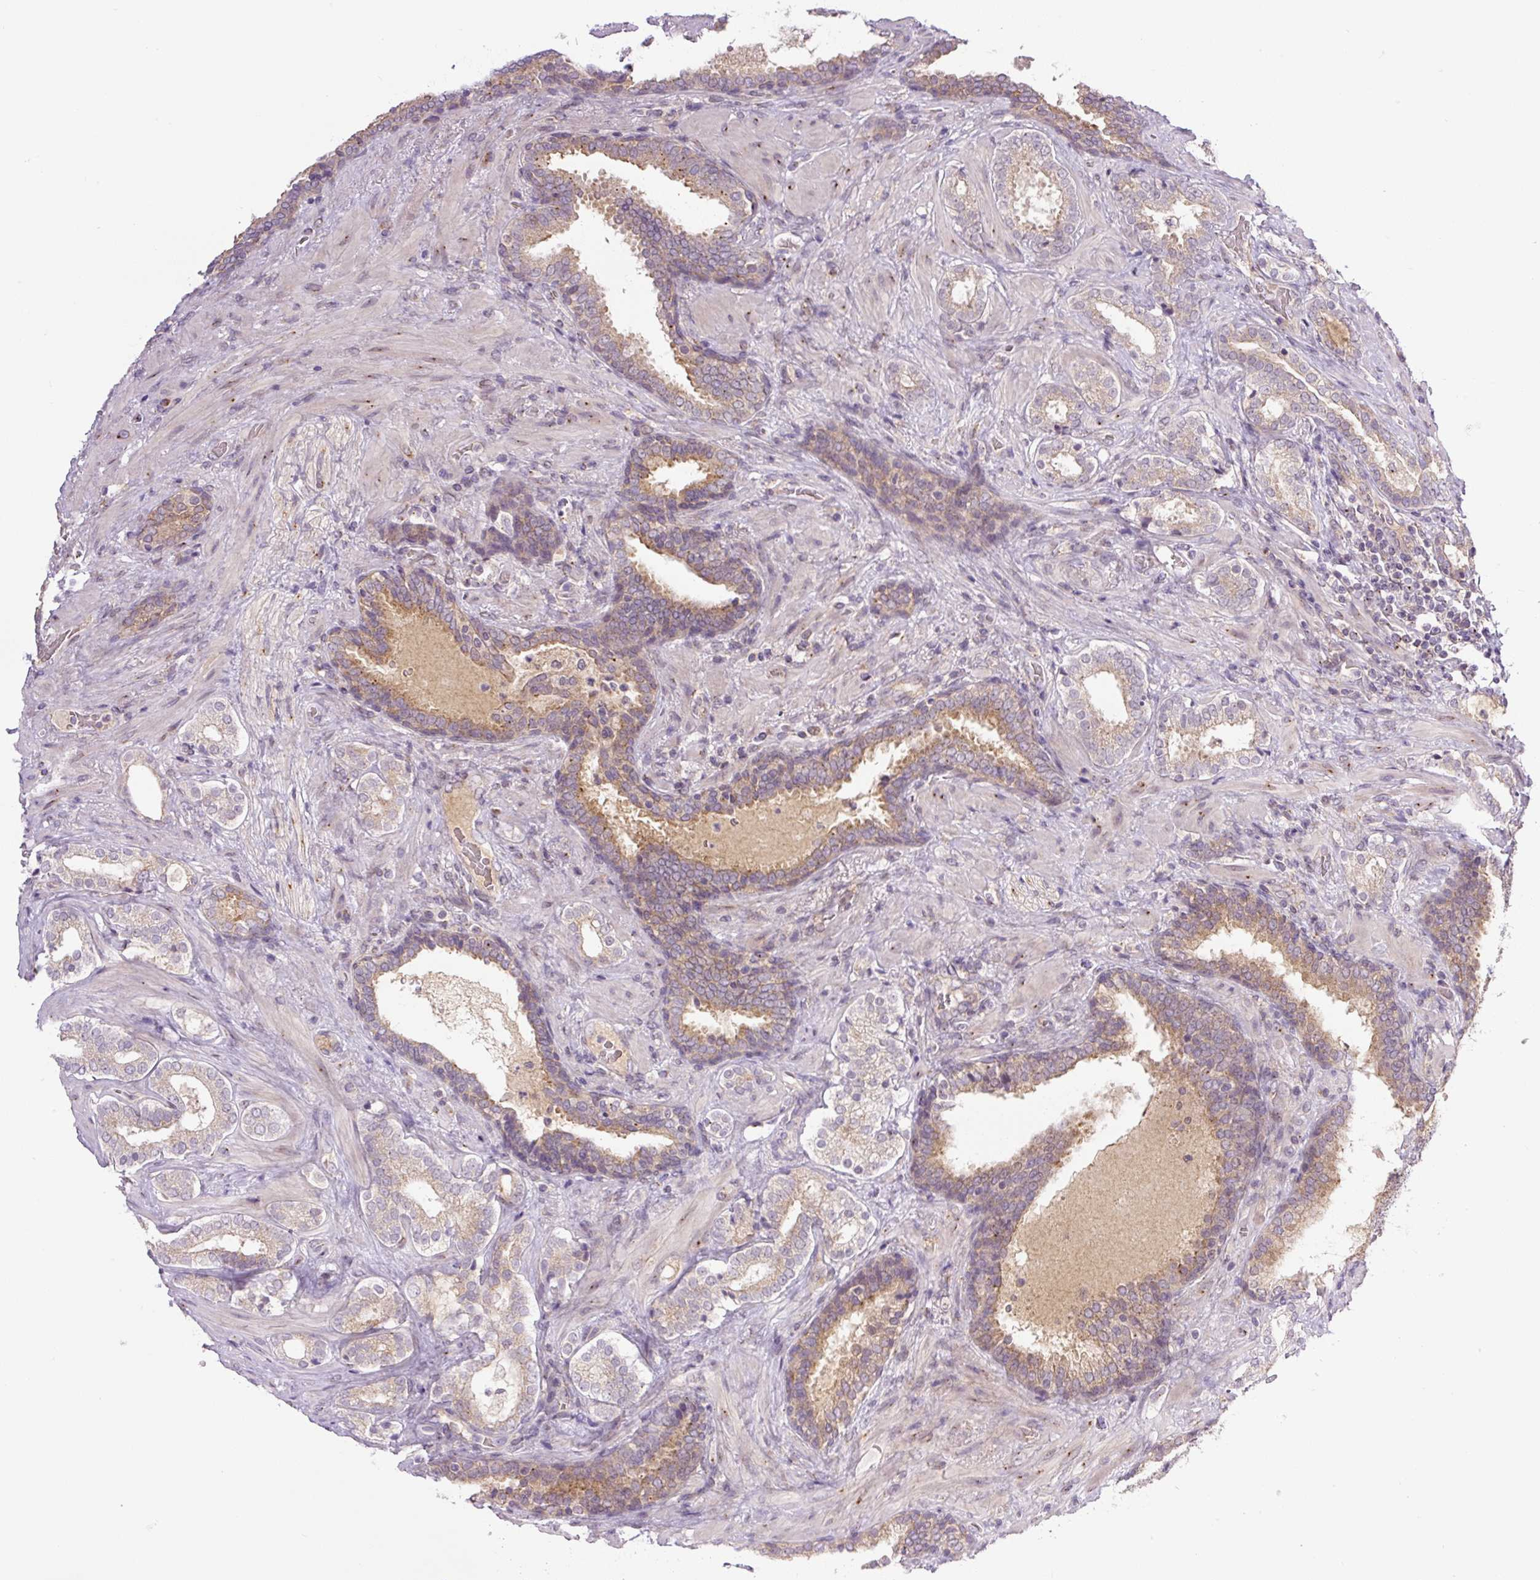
{"staining": {"intensity": "weak", "quantity": "25%-75%", "location": "cytoplasmic/membranous"}, "tissue": "prostate cancer", "cell_type": "Tumor cells", "image_type": "cancer", "snomed": [{"axis": "morphology", "description": "Adenocarcinoma, High grade"}, {"axis": "topography", "description": "Prostate"}], "caption": "DAB immunohistochemical staining of prostate cancer exhibits weak cytoplasmic/membranous protein expression in about 25%-75% of tumor cells. (IHC, brightfield microscopy, high magnification).", "gene": "PCM1", "patient": {"sex": "male", "age": 65}}